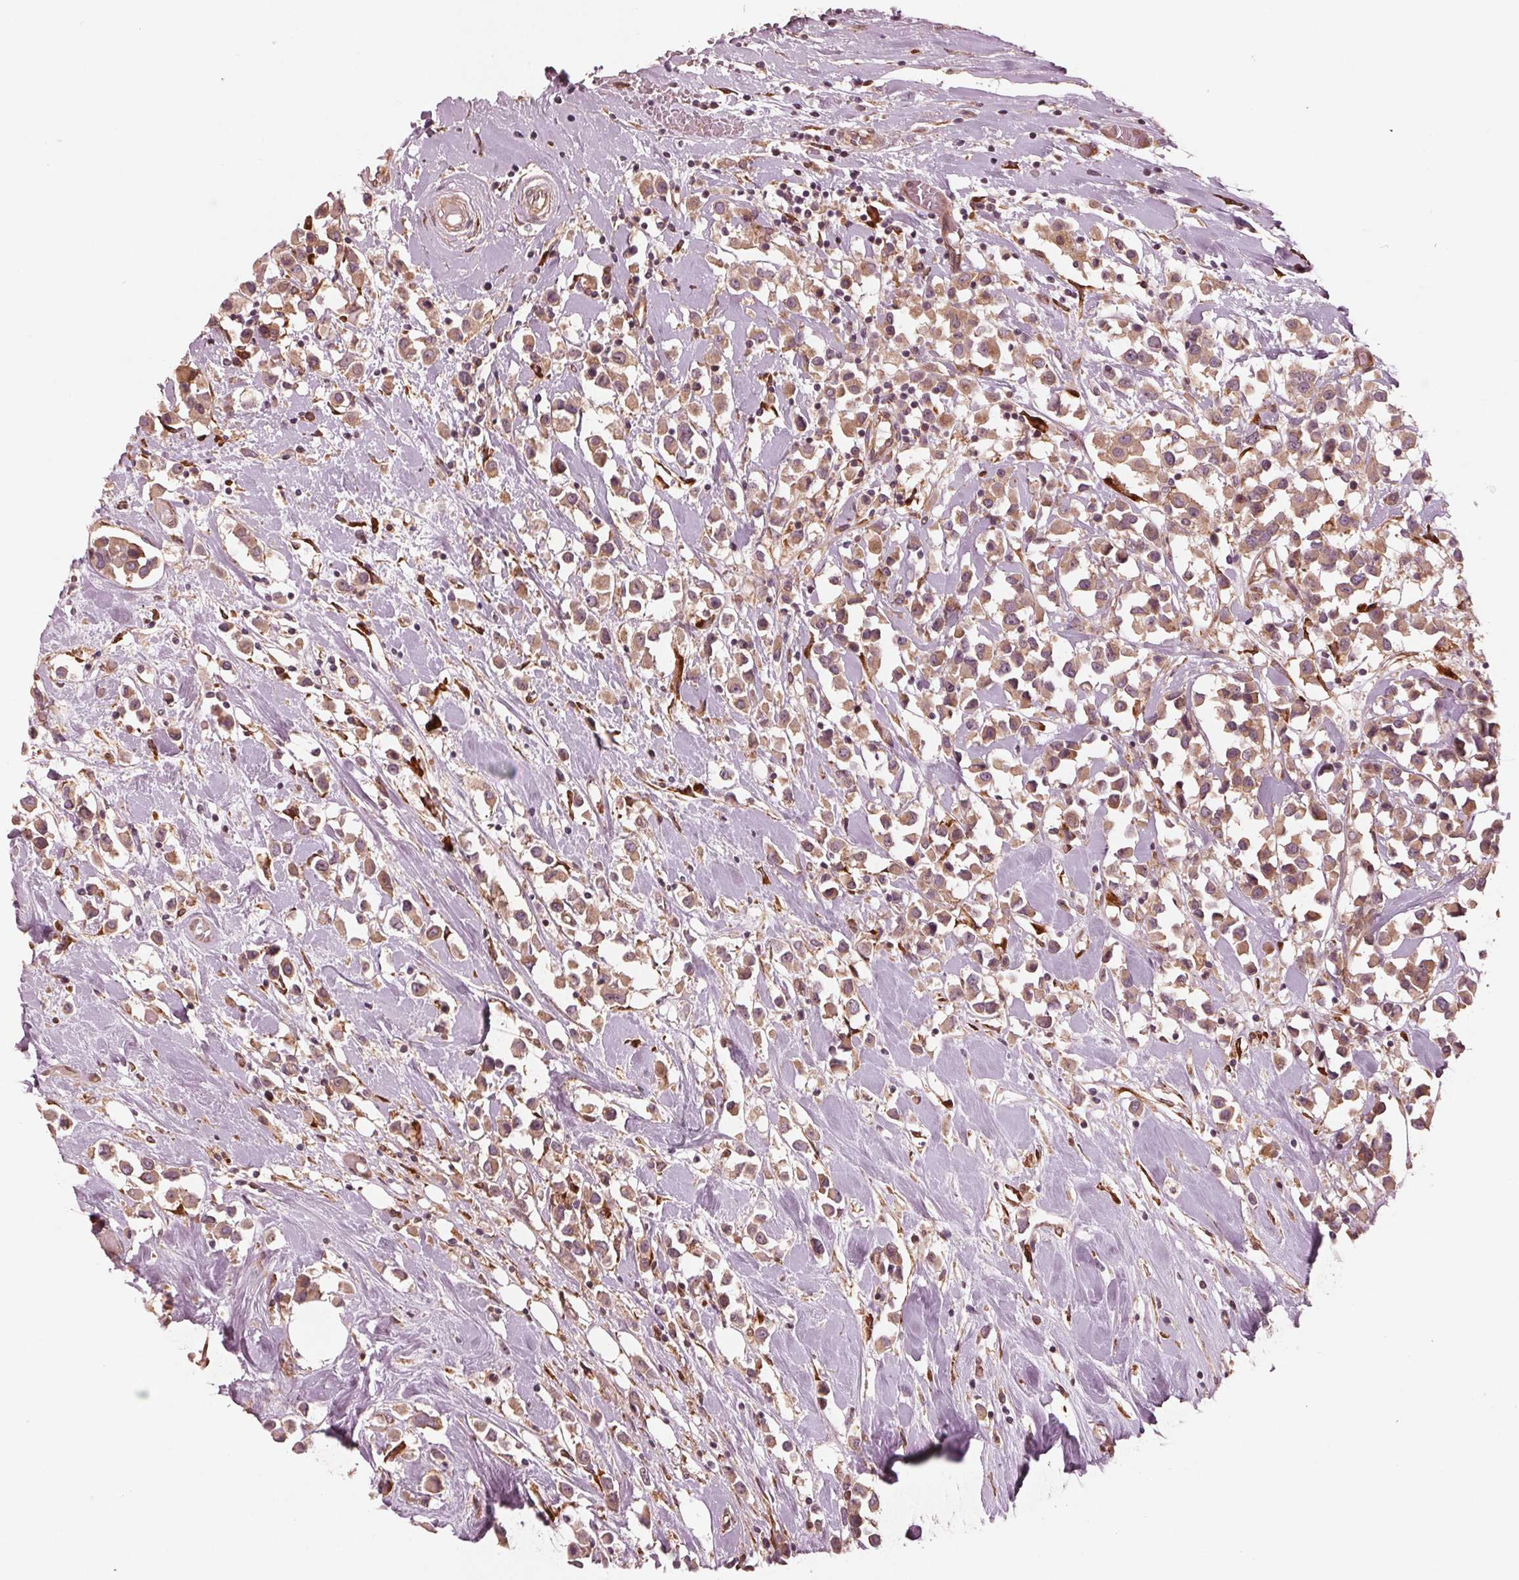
{"staining": {"intensity": "moderate", "quantity": ">75%", "location": "cytoplasmic/membranous"}, "tissue": "breast cancer", "cell_type": "Tumor cells", "image_type": "cancer", "snomed": [{"axis": "morphology", "description": "Duct carcinoma"}, {"axis": "topography", "description": "Breast"}], "caption": "Immunohistochemistry (IHC) image of breast cancer stained for a protein (brown), which displays medium levels of moderate cytoplasmic/membranous positivity in approximately >75% of tumor cells.", "gene": "CMIP", "patient": {"sex": "female", "age": 61}}